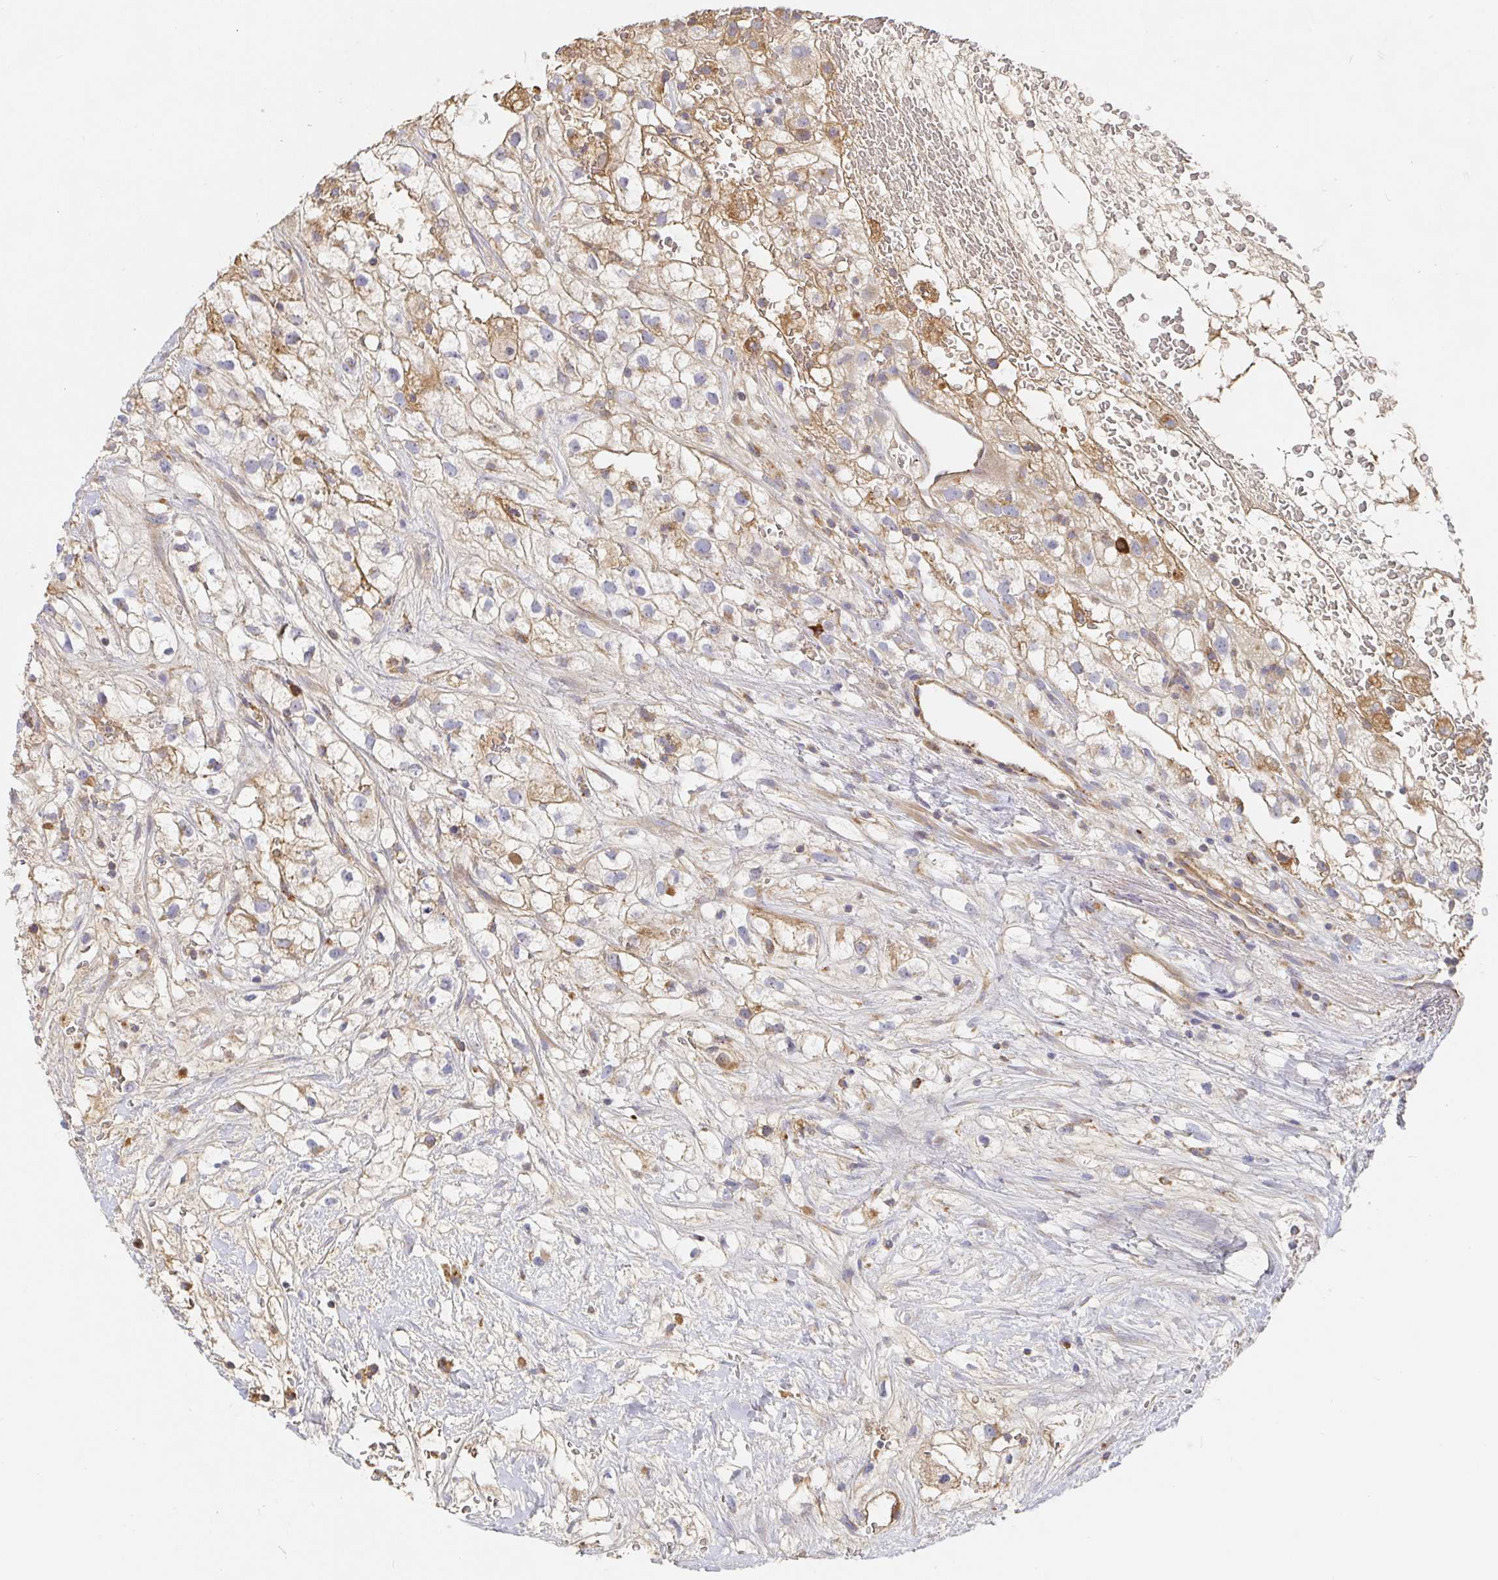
{"staining": {"intensity": "weak", "quantity": "25%-75%", "location": "cytoplasmic/membranous"}, "tissue": "renal cancer", "cell_type": "Tumor cells", "image_type": "cancer", "snomed": [{"axis": "morphology", "description": "Adenocarcinoma, NOS"}, {"axis": "topography", "description": "Kidney"}], "caption": "Immunohistochemistry (IHC) (DAB (3,3'-diaminobenzidine)) staining of human adenocarcinoma (renal) exhibits weak cytoplasmic/membranous protein expression in about 25%-75% of tumor cells.", "gene": "IRAK2", "patient": {"sex": "male", "age": 59}}